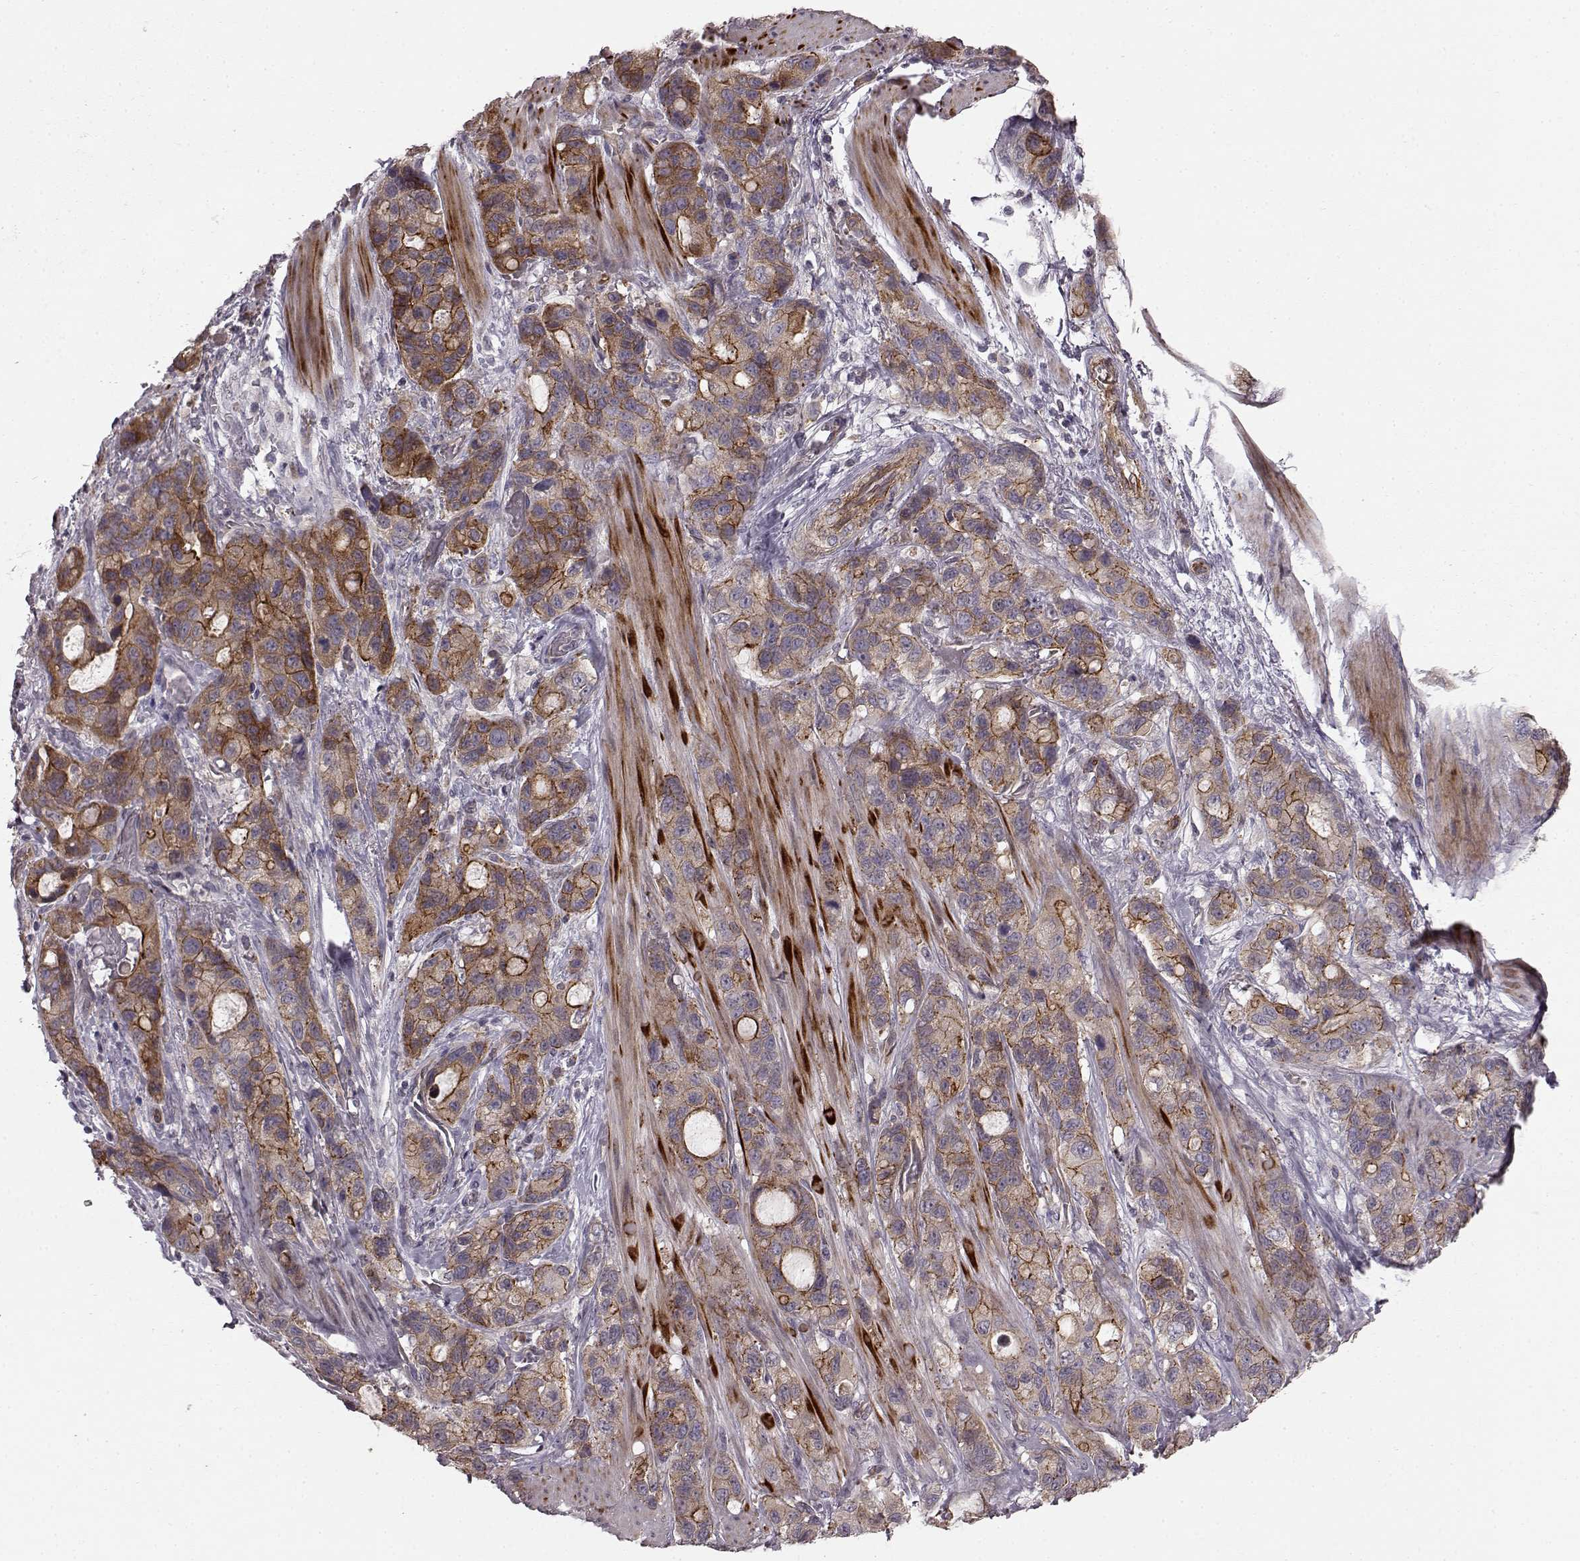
{"staining": {"intensity": "moderate", "quantity": "<25%", "location": "cytoplasmic/membranous"}, "tissue": "stomach cancer", "cell_type": "Tumor cells", "image_type": "cancer", "snomed": [{"axis": "morphology", "description": "Adenocarcinoma, NOS"}, {"axis": "topography", "description": "Stomach"}], "caption": "Moderate cytoplasmic/membranous expression is appreciated in about <25% of tumor cells in stomach cancer.", "gene": "SLC22A18", "patient": {"sex": "male", "age": 63}}